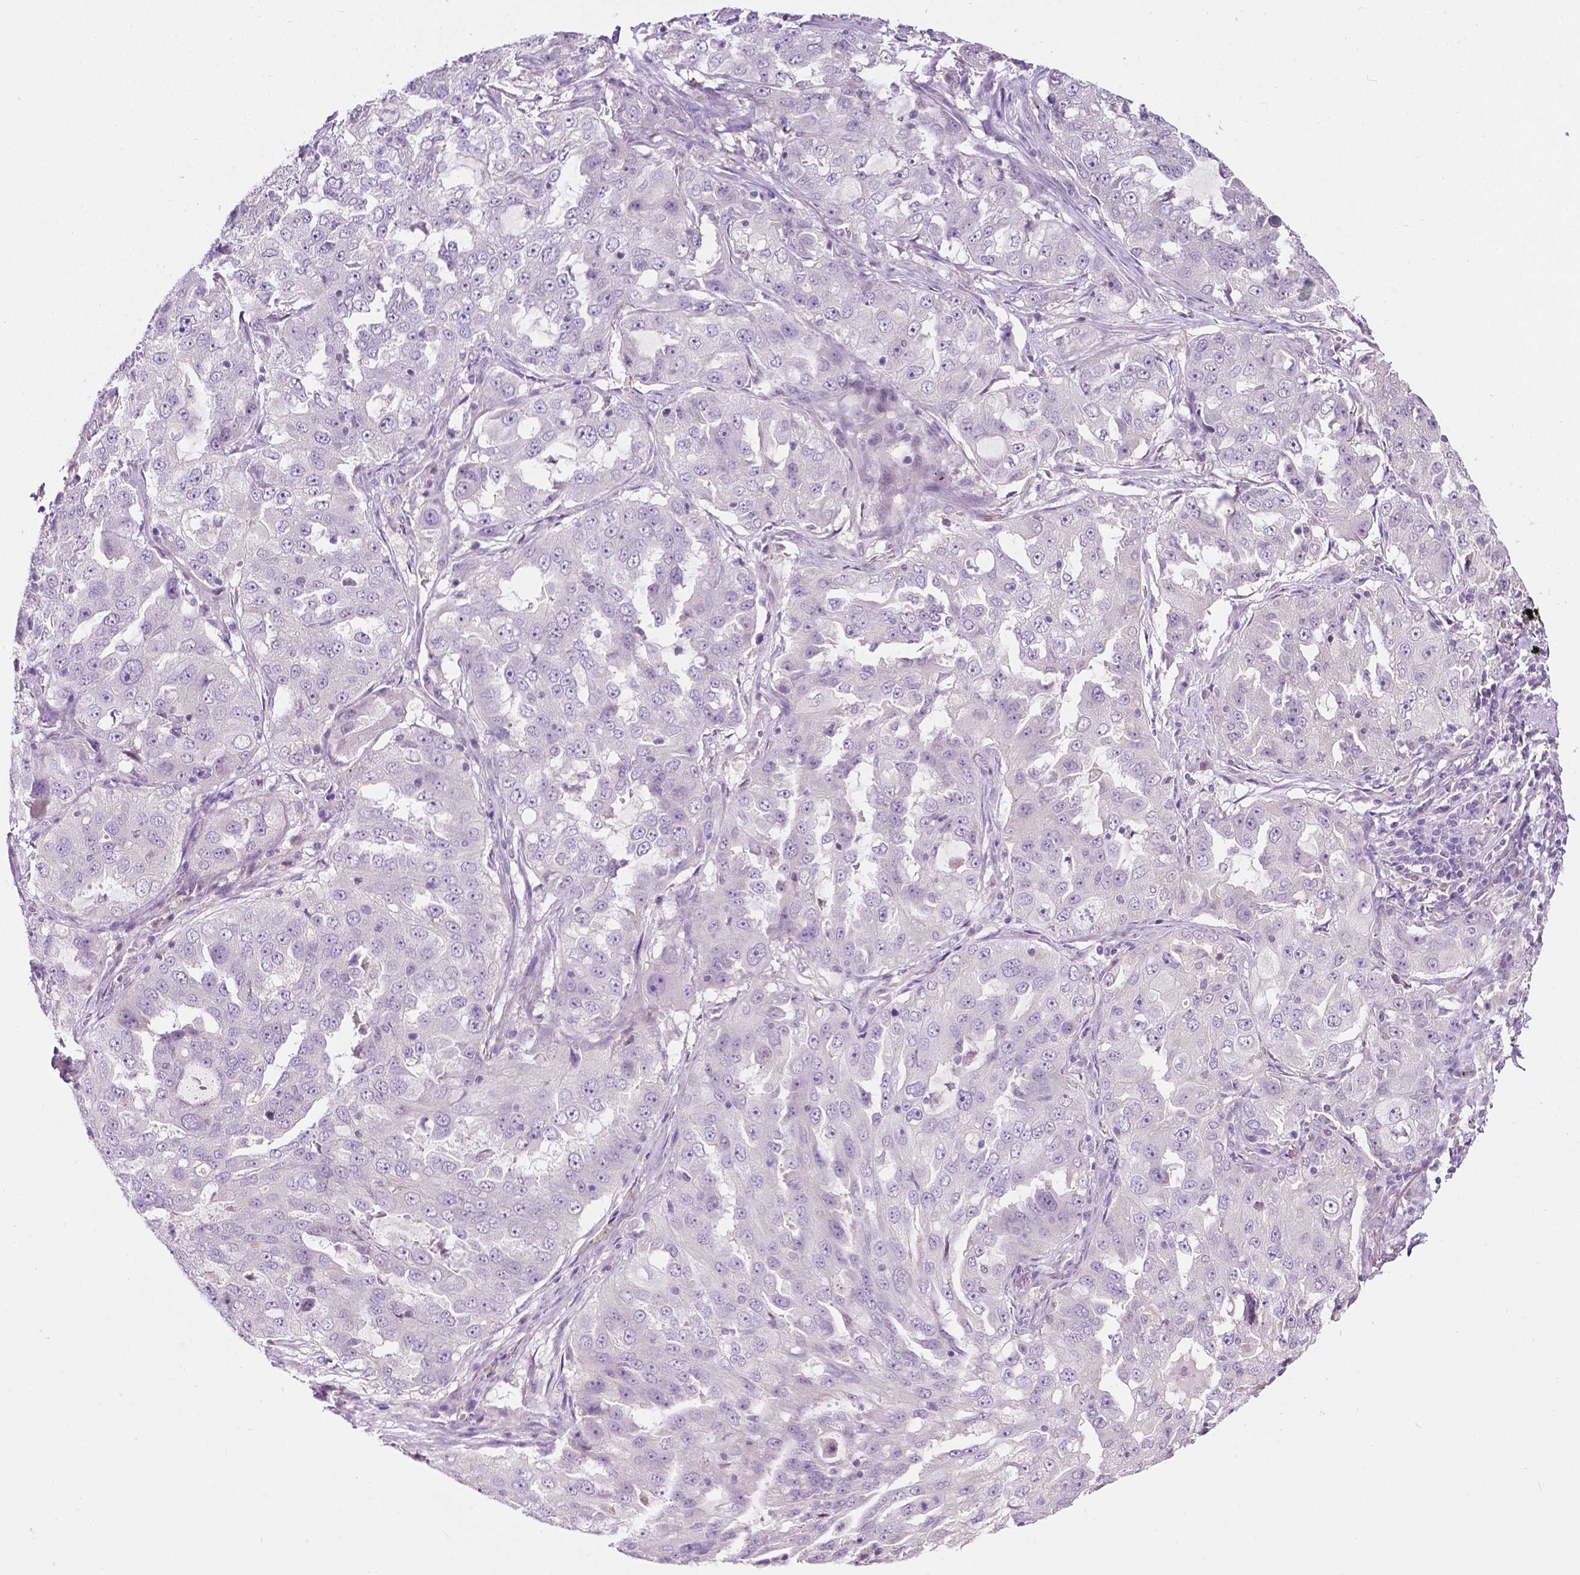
{"staining": {"intensity": "negative", "quantity": "none", "location": "none"}, "tissue": "lung cancer", "cell_type": "Tumor cells", "image_type": "cancer", "snomed": [{"axis": "morphology", "description": "Adenocarcinoma, NOS"}, {"axis": "topography", "description": "Lung"}], "caption": "This micrograph is of lung adenocarcinoma stained with immunohistochemistry to label a protein in brown with the nuclei are counter-stained blue. There is no staining in tumor cells. (DAB (3,3'-diaminobenzidine) immunohistochemistry with hematoxylin counter stain).", "gene": "TM6SF2", "patient": {"sex": "female", "age": 61}}